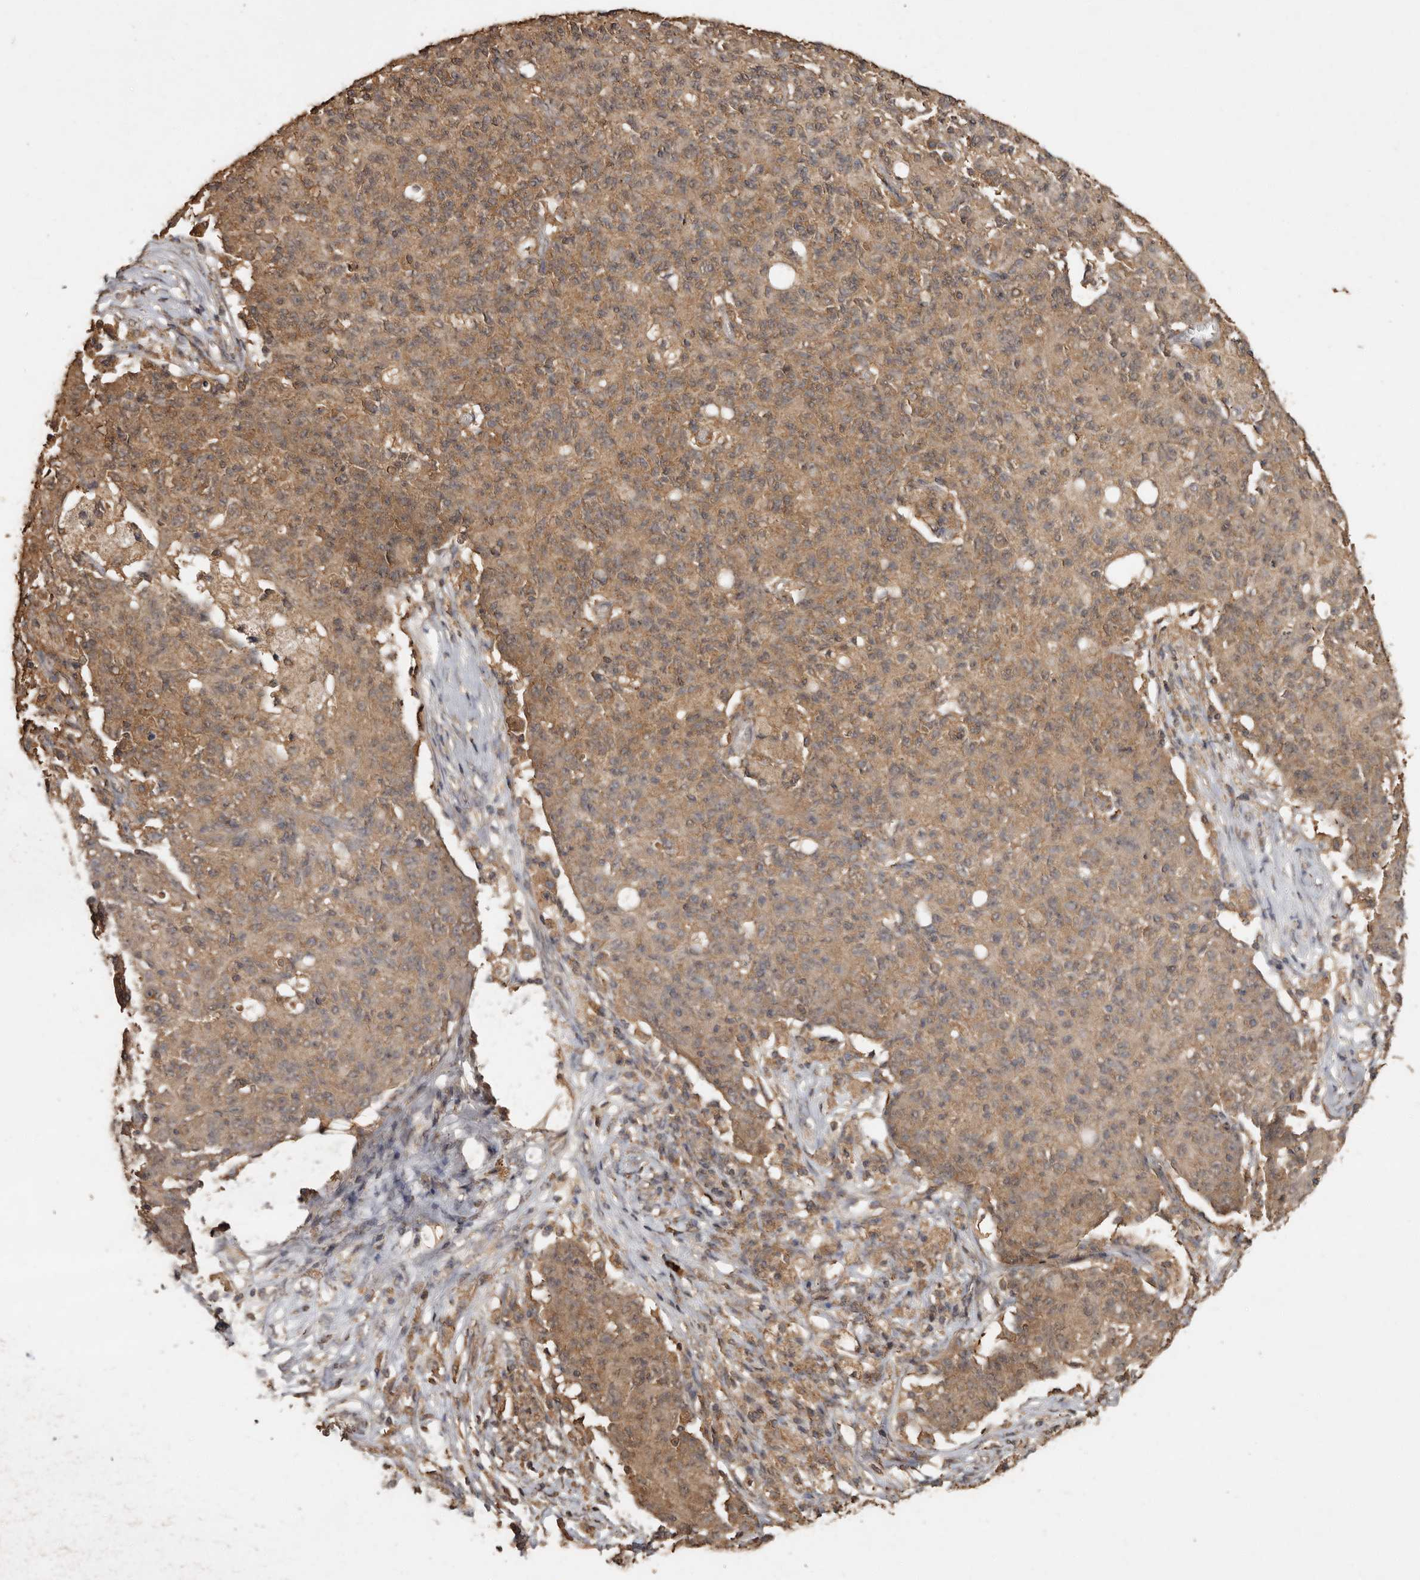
{"staining": {"intensity": "weak", "quantity": ">75%", "location": "cytoplasmic/membranous"}, "tissue": "ovarian cancer", "cell_type": "Tumor cells", "image_type": "cancer", "snomed": [{"axis": "morphology", "description": "Carcinoma, endometroid"}, {"axis": "topography", "description": "Ovary"}], "caption": "An image of ovarian endometroid carcinoma stained for a protein displays weak cytoplasmic/membranous brown staining in tumor cells.", "gene": "RWDD1", "patient": {"sex": "female", "age": 42}}